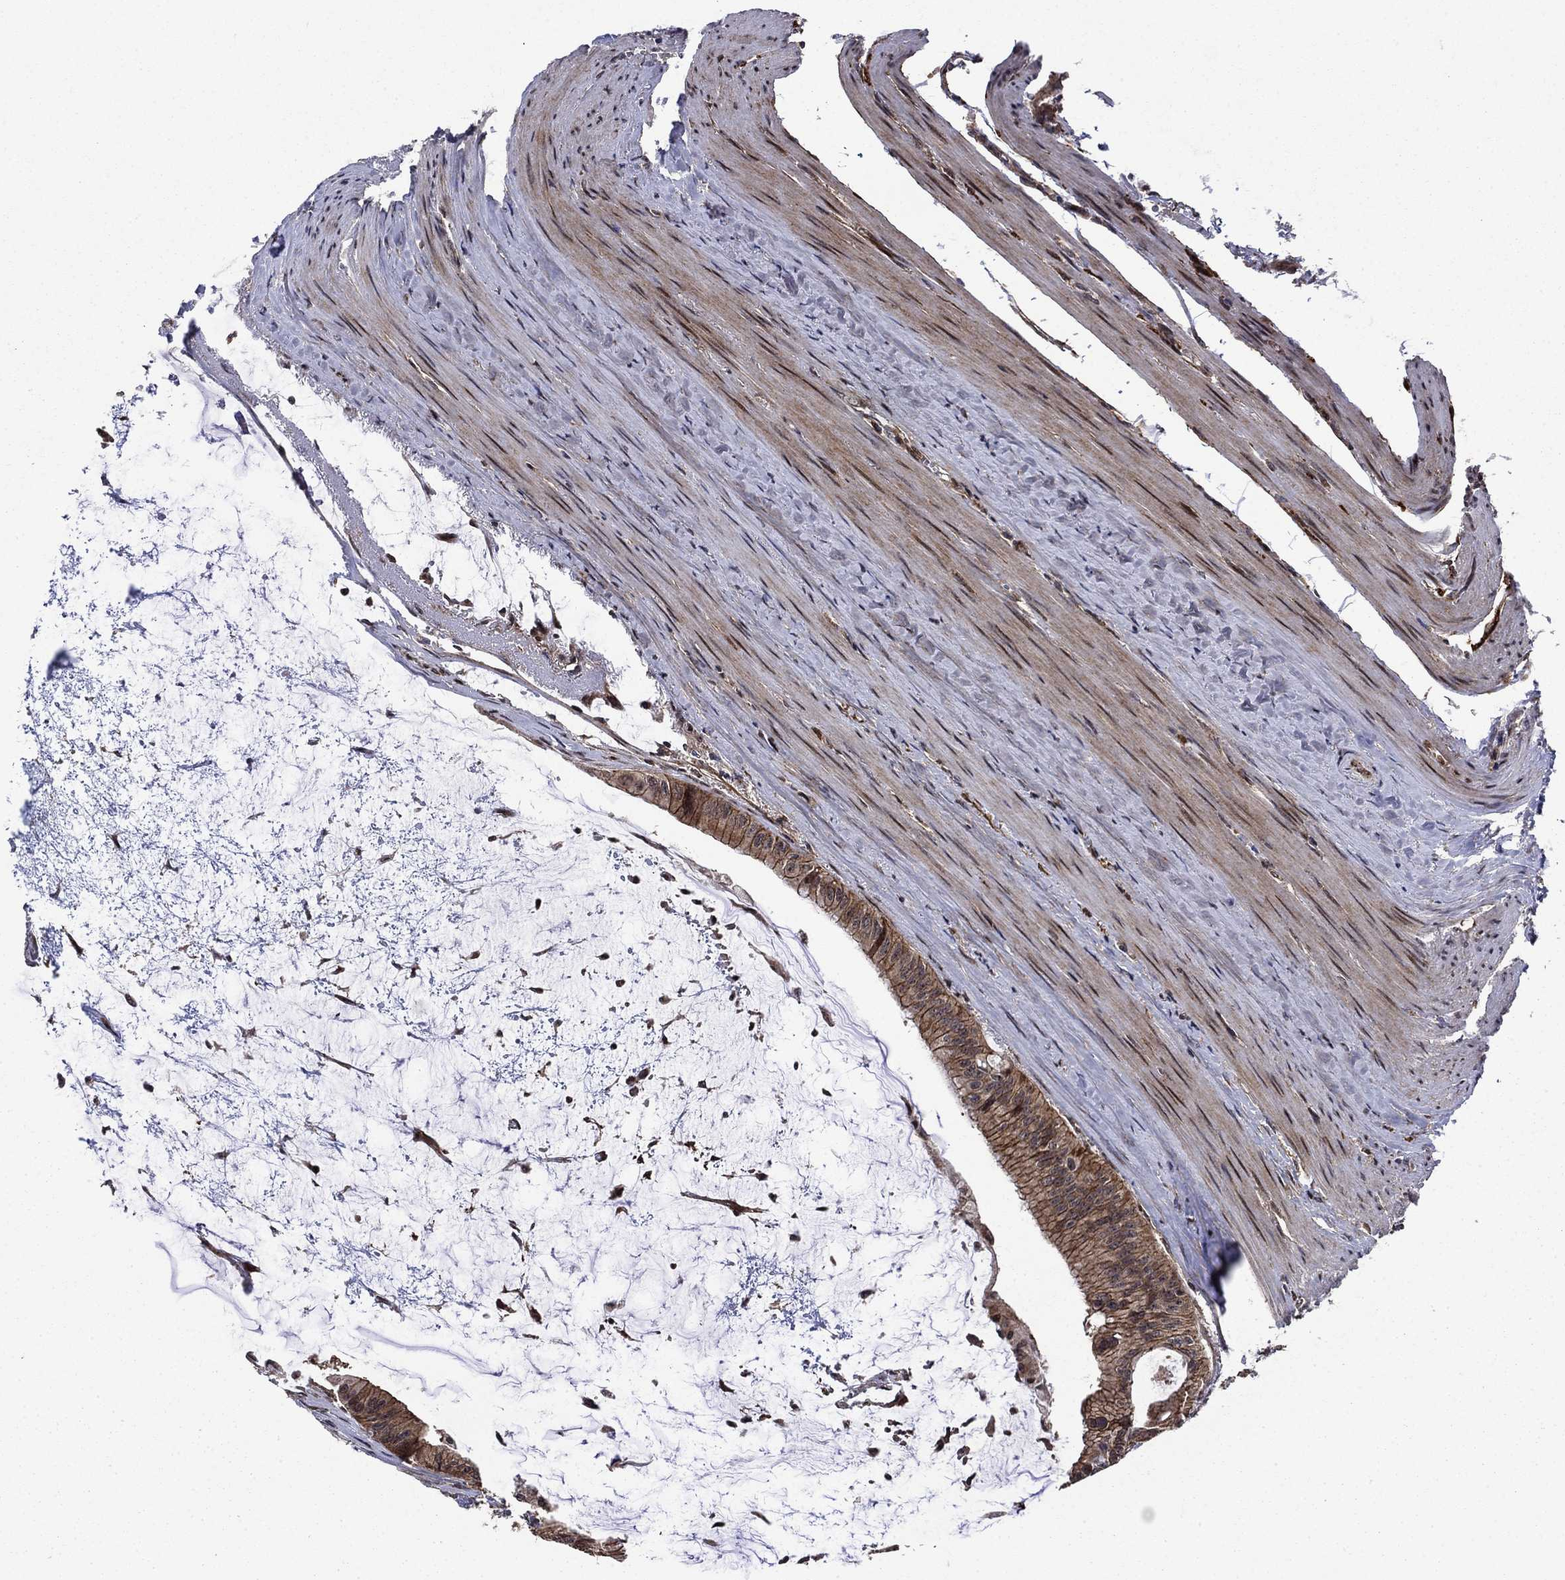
{"staining": {"intensity": "moderate", "quantity": ">75%", "location": "cytoplasmic/membranous"}, "tissue": "colorectal cancer", "cell_type": "Tumor cells", "image_type": "cancer", "snomed": [{"axis": "morphology", "description": "Normal tissue, NOS"}, {"axis": "morphology", "description": "Adenocarcinoma, NOS"}, {"axis": "topography", "description": "Colon"}], "caption": "Protein staining of colorectal cancer tissue shows moderate cytoplasmic/membranous staining in approximately >75% of tumor cells.", "gene": "AGTPBP1", "patient": {"sex": "male", "age": 65}}